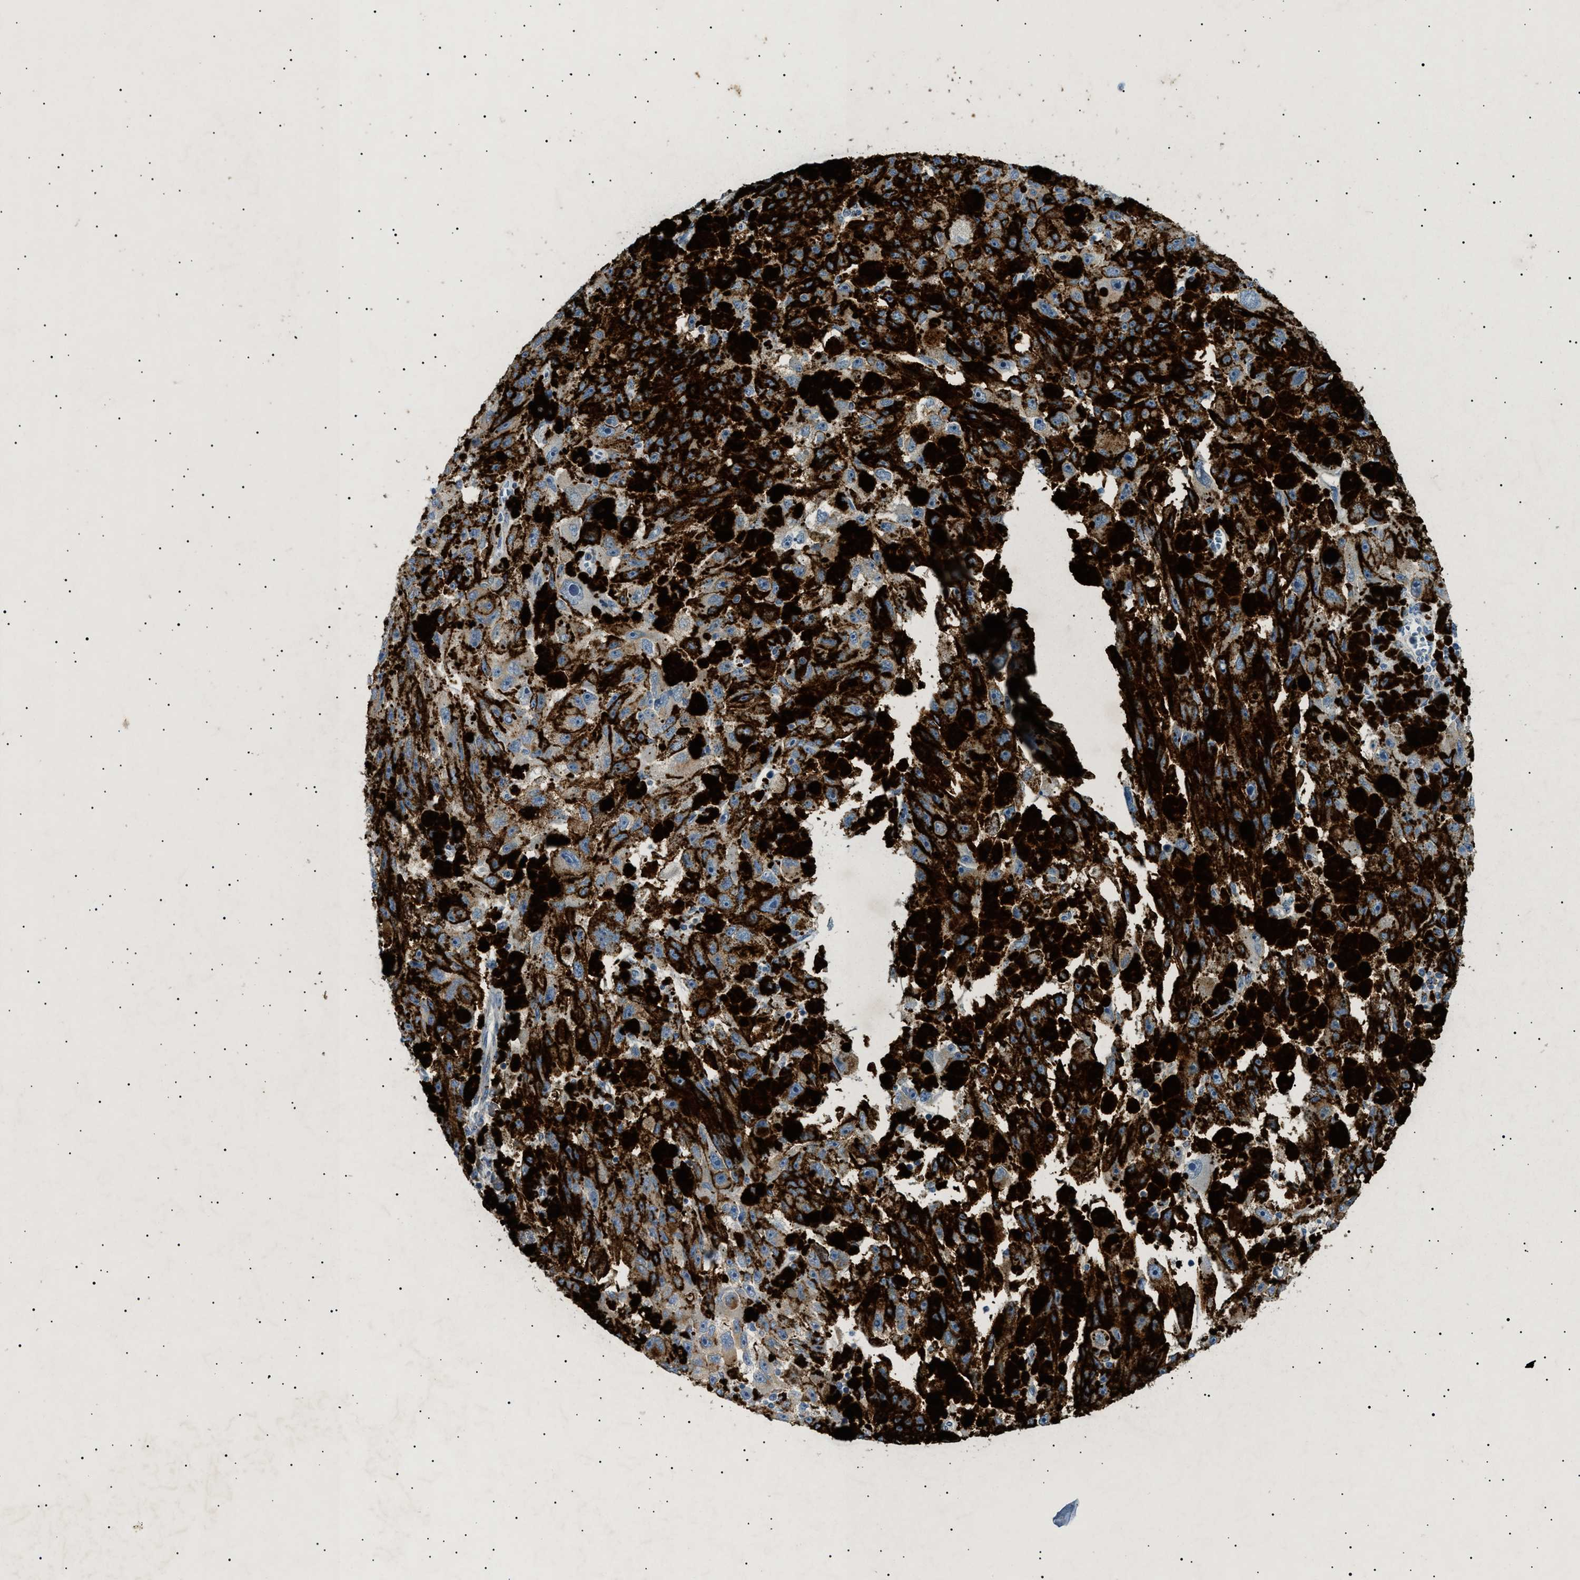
{"staining": {"intensity": "weak", "quantity": ">75%", "location": "cytoplasmic/membranous"}, "tissue": "melanoma", "cell_type": "Tumor cells", "image_type": "cancer", "snomed": [{"axis": "morphology", "description": "Malignant melanoma, NOS"}, {"axis": "topography", "description": "Skin"}], "caption": "There is low levels of weak cytoplasmic/membranous positivity in tumor cells of malignant melanoma, as demonstrated by immunohistochemical staining (brown color).", "gene": "SIRT5", "patient": {"sex": "female", "age": 104}}